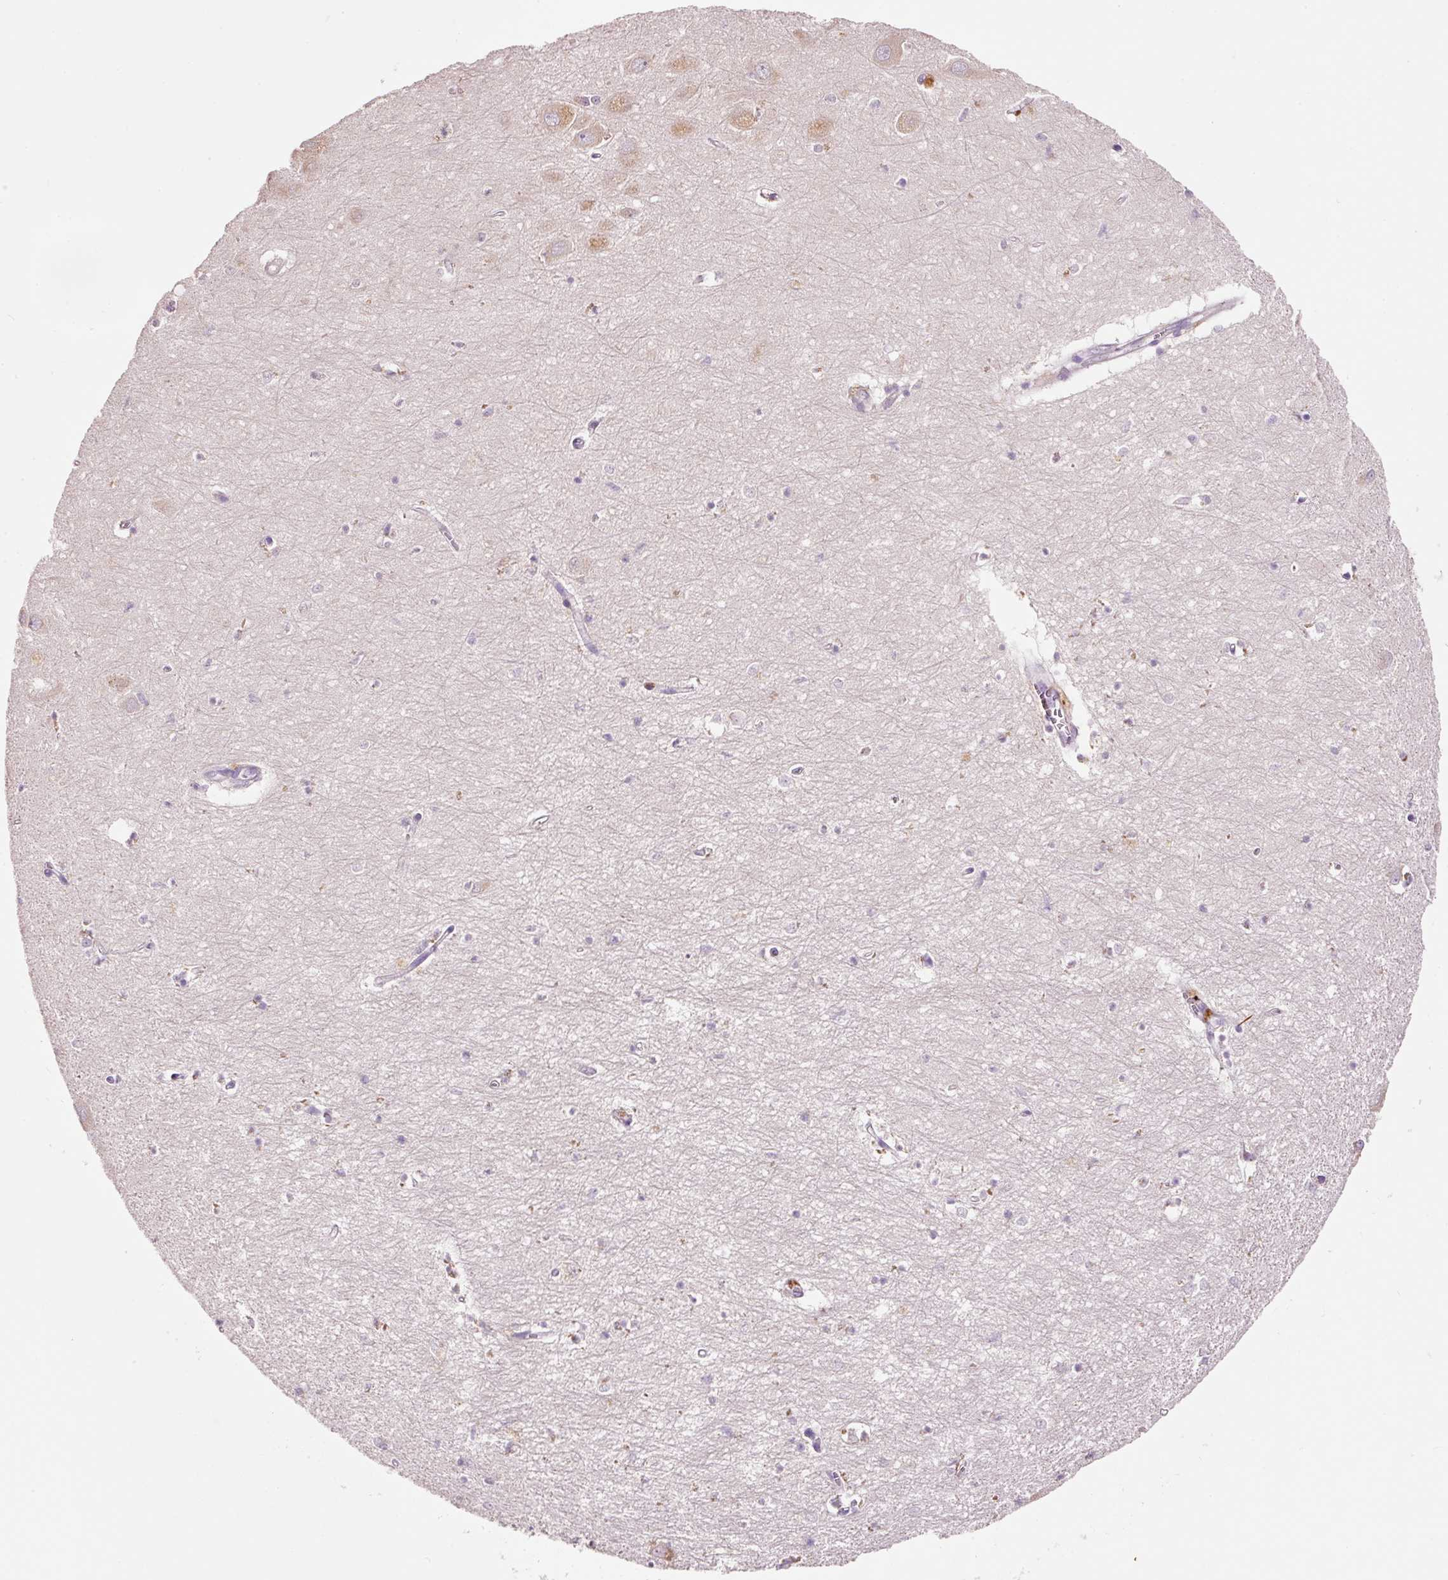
{"staining": {"intensity": "negative", "quantity": "none", "location": "none"}, "tissue": "hippocampus", "cell_type": "Glial cells", "image_type": "normal", "snomed": [{"axis": "morphology", "description": "Normal tissue, NOS"}, {"axis": "topography", "description": "Hippocampus"}], "caption": "The image shows no staining of glial cells in normal hippocampus. (DAB (3,3'-diaminobenzidine) IHC visualized using brightfield microscopy, high magnification).", "gene": "TENT5C", "patient": {"sex": "female", "age": 64}}